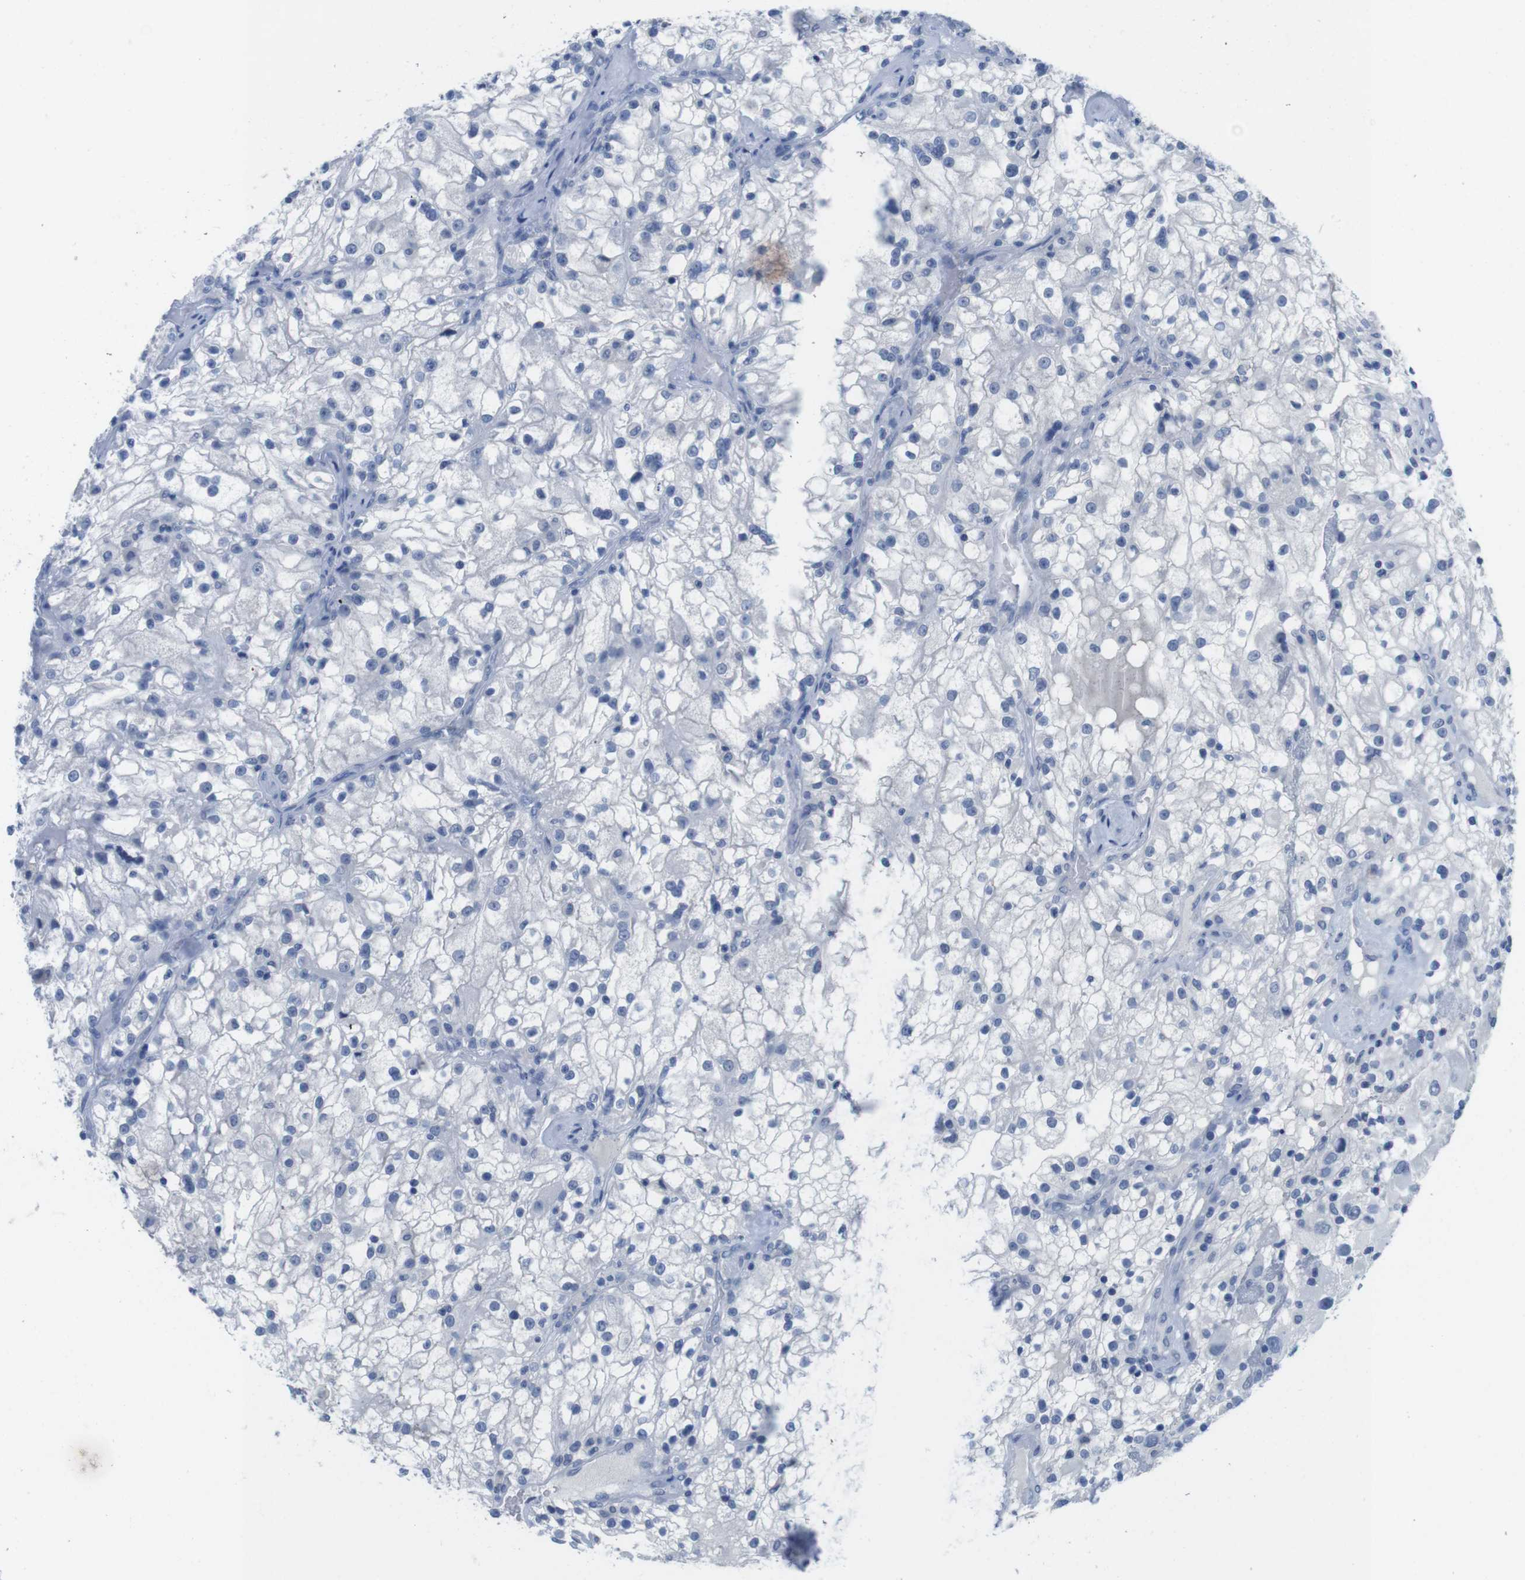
{"staining": {"intensity": "negative", "quantity": "none", "location": "none"}, "tissue": "renal cancer", "cell_type": "Tumor cells", "image_type": "cancer", "snomed": [{"axis": "morphology", "description": "Adenocarcinoma, NOS"}, {"axis": "topography", "description": "Kidney"}], "caption": "This is an immunohistochemistry image of renal cancer (adenocarcinoma). There is no expression in tumor cells.", "gene": "MAP6", "patient": {"sex": "female", "age": 52}}